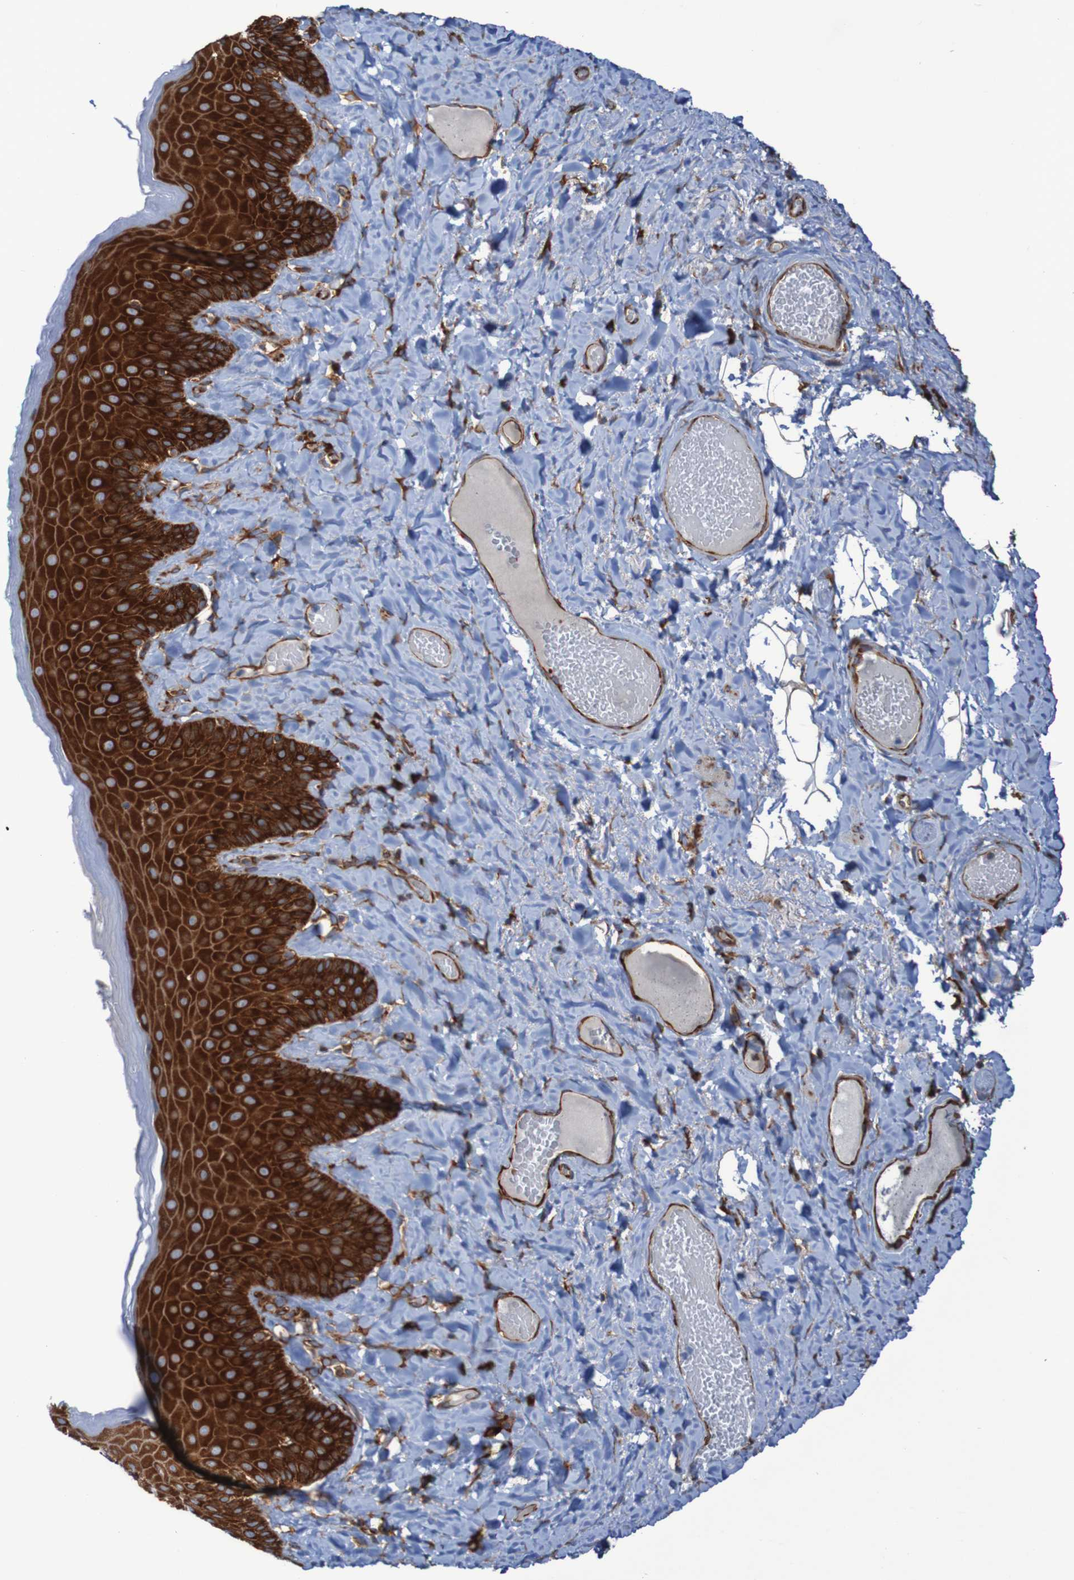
{"staining": {"intensity": "strong", "quantity": ">75%", "location": "cytoplasmic/membranous"}, "tissue": "skin", "cell_type": "Epidermal cells", "image_type": "normal", "snomed": [{"axis": "morphology", "description": "Normal tissue, NOS"}, {"axis": "topography", "description": "Anal"}], "caption": "High-magnification brightfield microscopy of normal skin stained with DAB (3,3'-diaminobenzidine) (brown) and counterstained with hematoxylin (blue). epidermal cells exhibit strong cytoplasmic/membranous expression is seen in approximately>75% of cells. (brown staining indicates protein expression, while blue staining denotes nuclei).", "gene": "RPL10", "patient": {"sex": "male", "age": 69}}